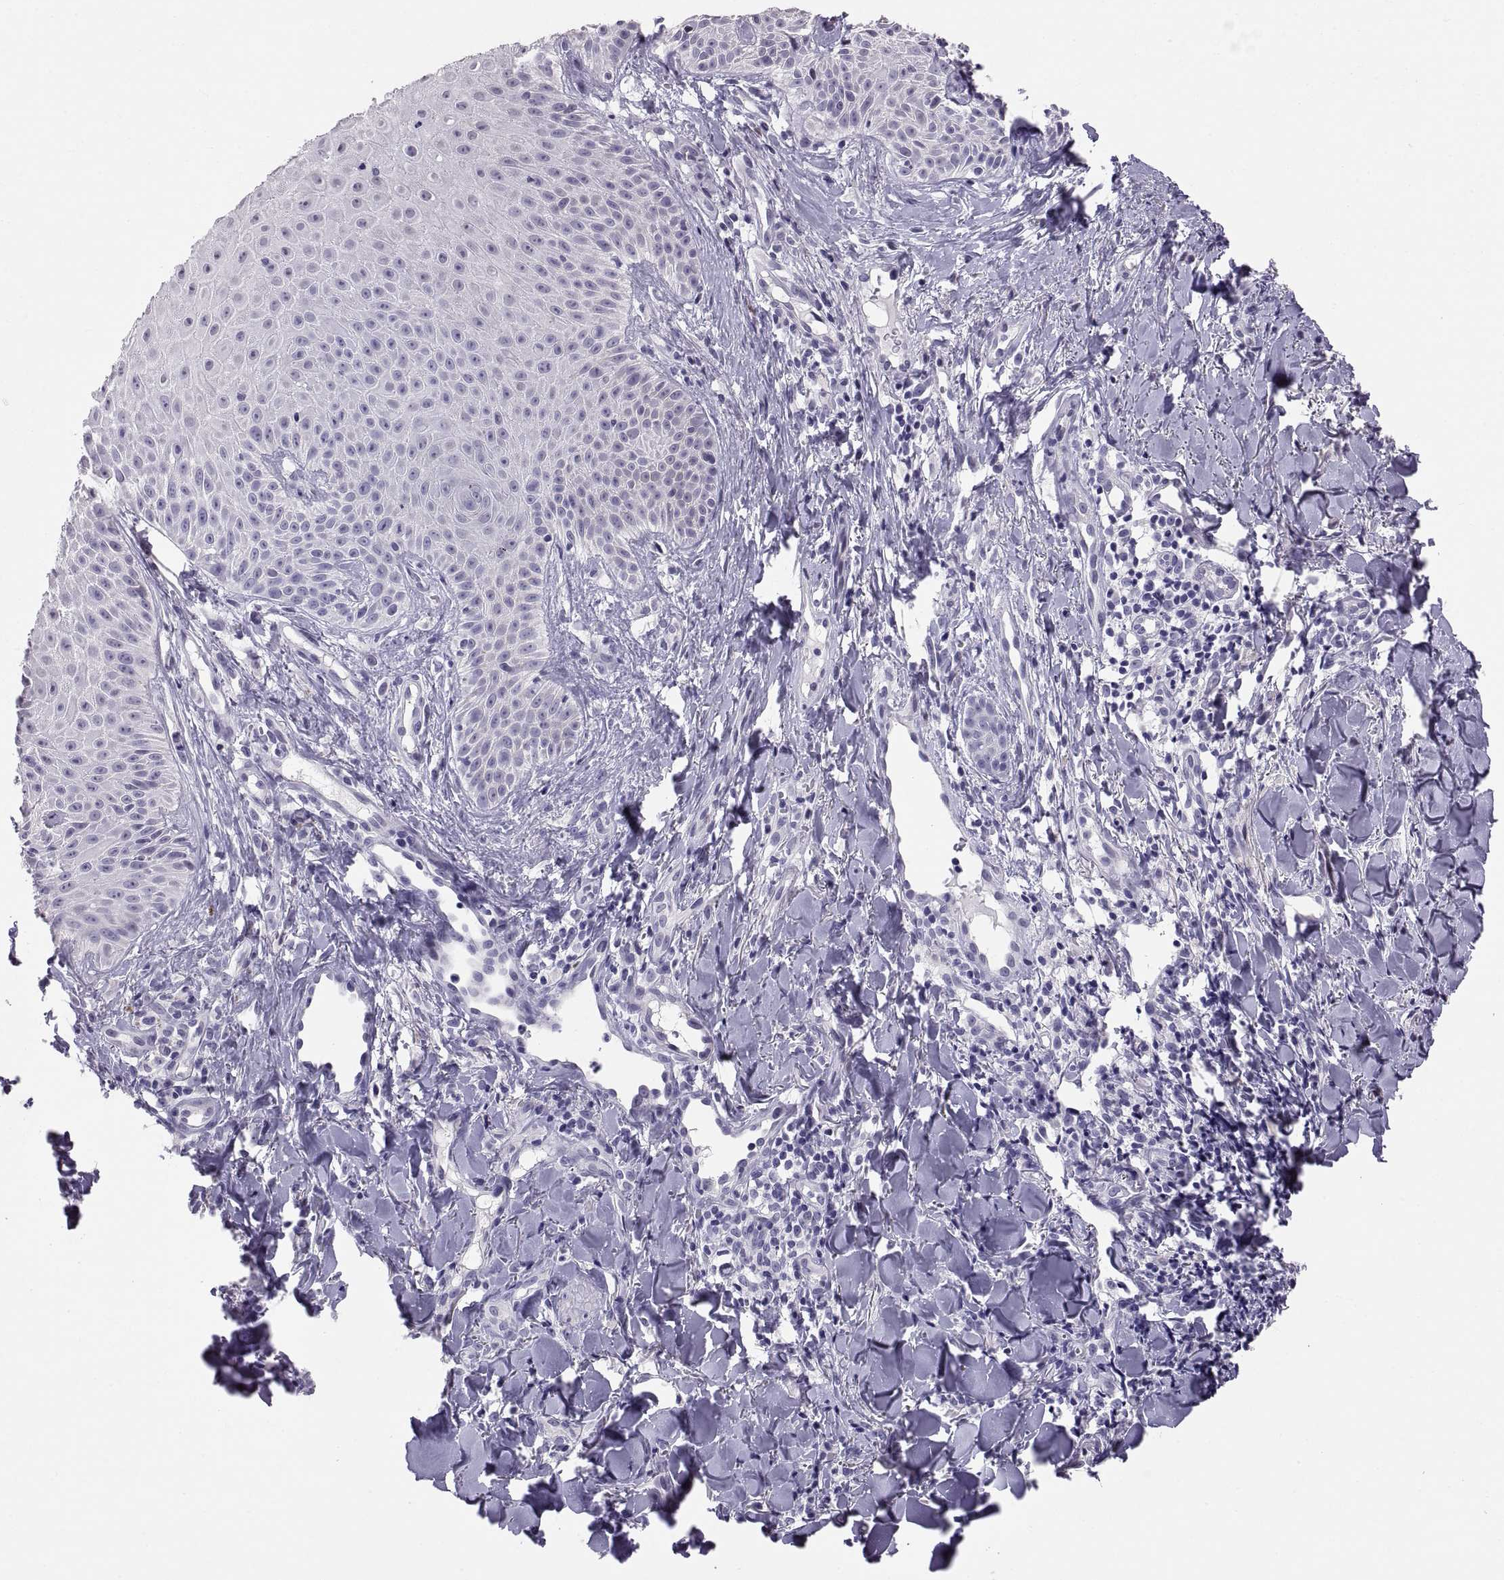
{"staining": {"intensity": "negative", "quantity": "none", "location": "none"}, "tissue": "melanoma", "cell_type": "Tumor cells", "image_type": "cancer", "snomed": [{"axis": "morphology", "description": "Malignant melanoma, NOS"}, {"axis": "topography", "description": "Skin"}], "caption": "Immunohistochemistry of malignant melanoma displays no expression in tumor cells.", "gene": "FAM170A", "patient": {"sex": "male", "age": 67}}